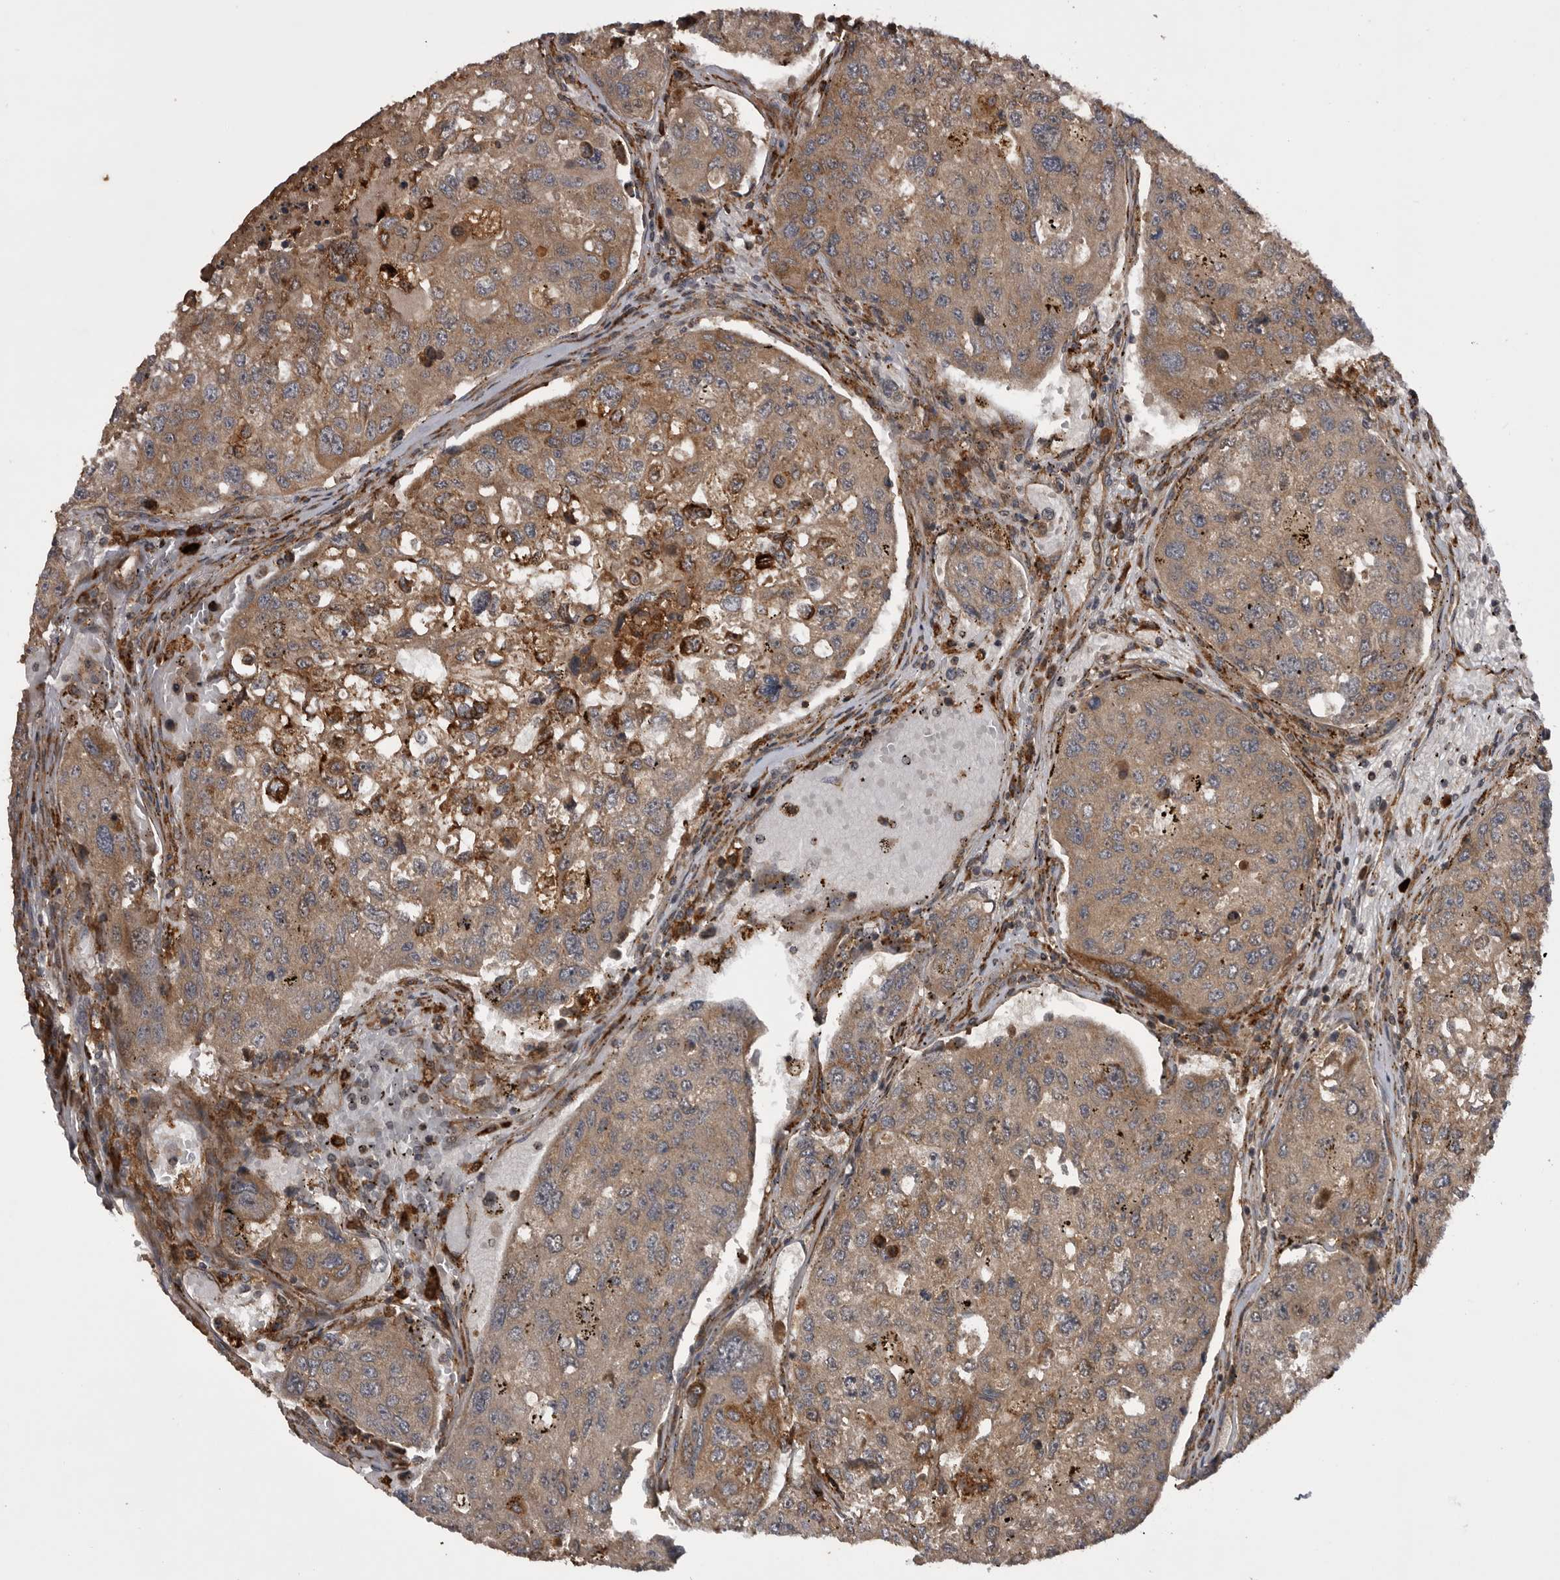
{"staining": {"intensity": "weak", "quantity": ">75%", "location": "cytoplasmic/membranous"}, "tissue": "urothelial cancer", "cell_type": "Tumor cells", "image_type": "cancer", "snomed": [{"axis": "morphology", "description": "Urothelial carcinoma, High grade"}, {"axis": "topography", "description": "Lymph node"}, {"axis": "topography", "description": "Urinary bladder"}], "caption": "Weak cytoplasmic/membranous protein positivity is identified in approximately >75% of tumor cells in high-grade urothelial carcinoma. Ihc stains the protein of interest in brown and the nuclei are stained blue.", "gene": "RAB3GAP2", "patient": {"sex": "male", "age": 51}}